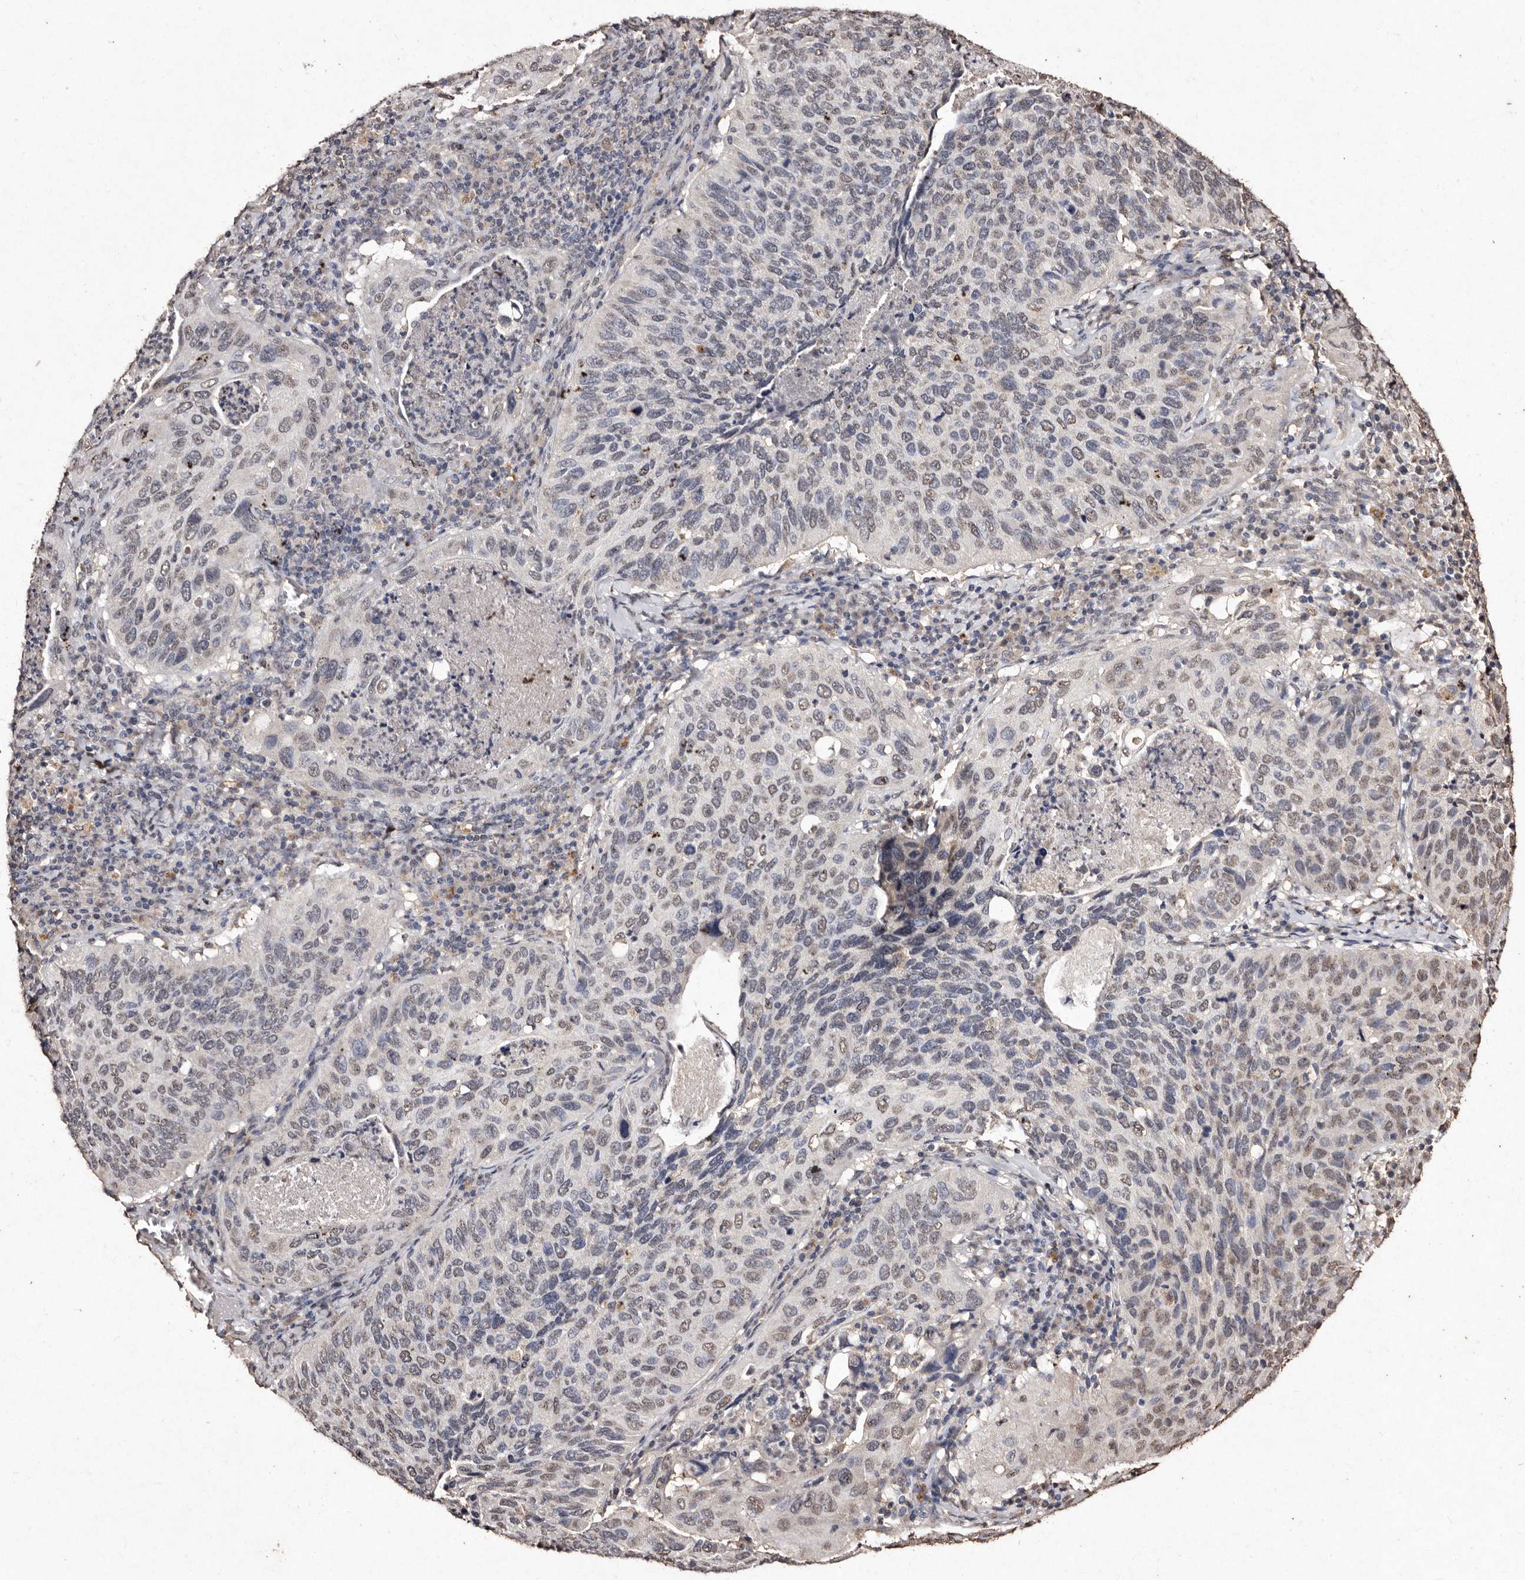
{"staining": {"intensity": "moderate", "quantity": "25%-75%", "location": "nuclear"}, "tissue": "cervical cancer", "cell_type": "Tumor cells", "image_type": "cancer", "snomed": [{"axis": "morphology", "description": "Squamous cell carcinoma, NOS"}, {"axis": "topography", "description": "Cervix"}], "caption": "Human squamous cell carcinoma (cervical) stained with a brown dye displays moderate nuclear positive staining in about 25%-75% of tumor cells.", "gene": "ERBB4", "patient": {"sex": "female", "age": 38}}